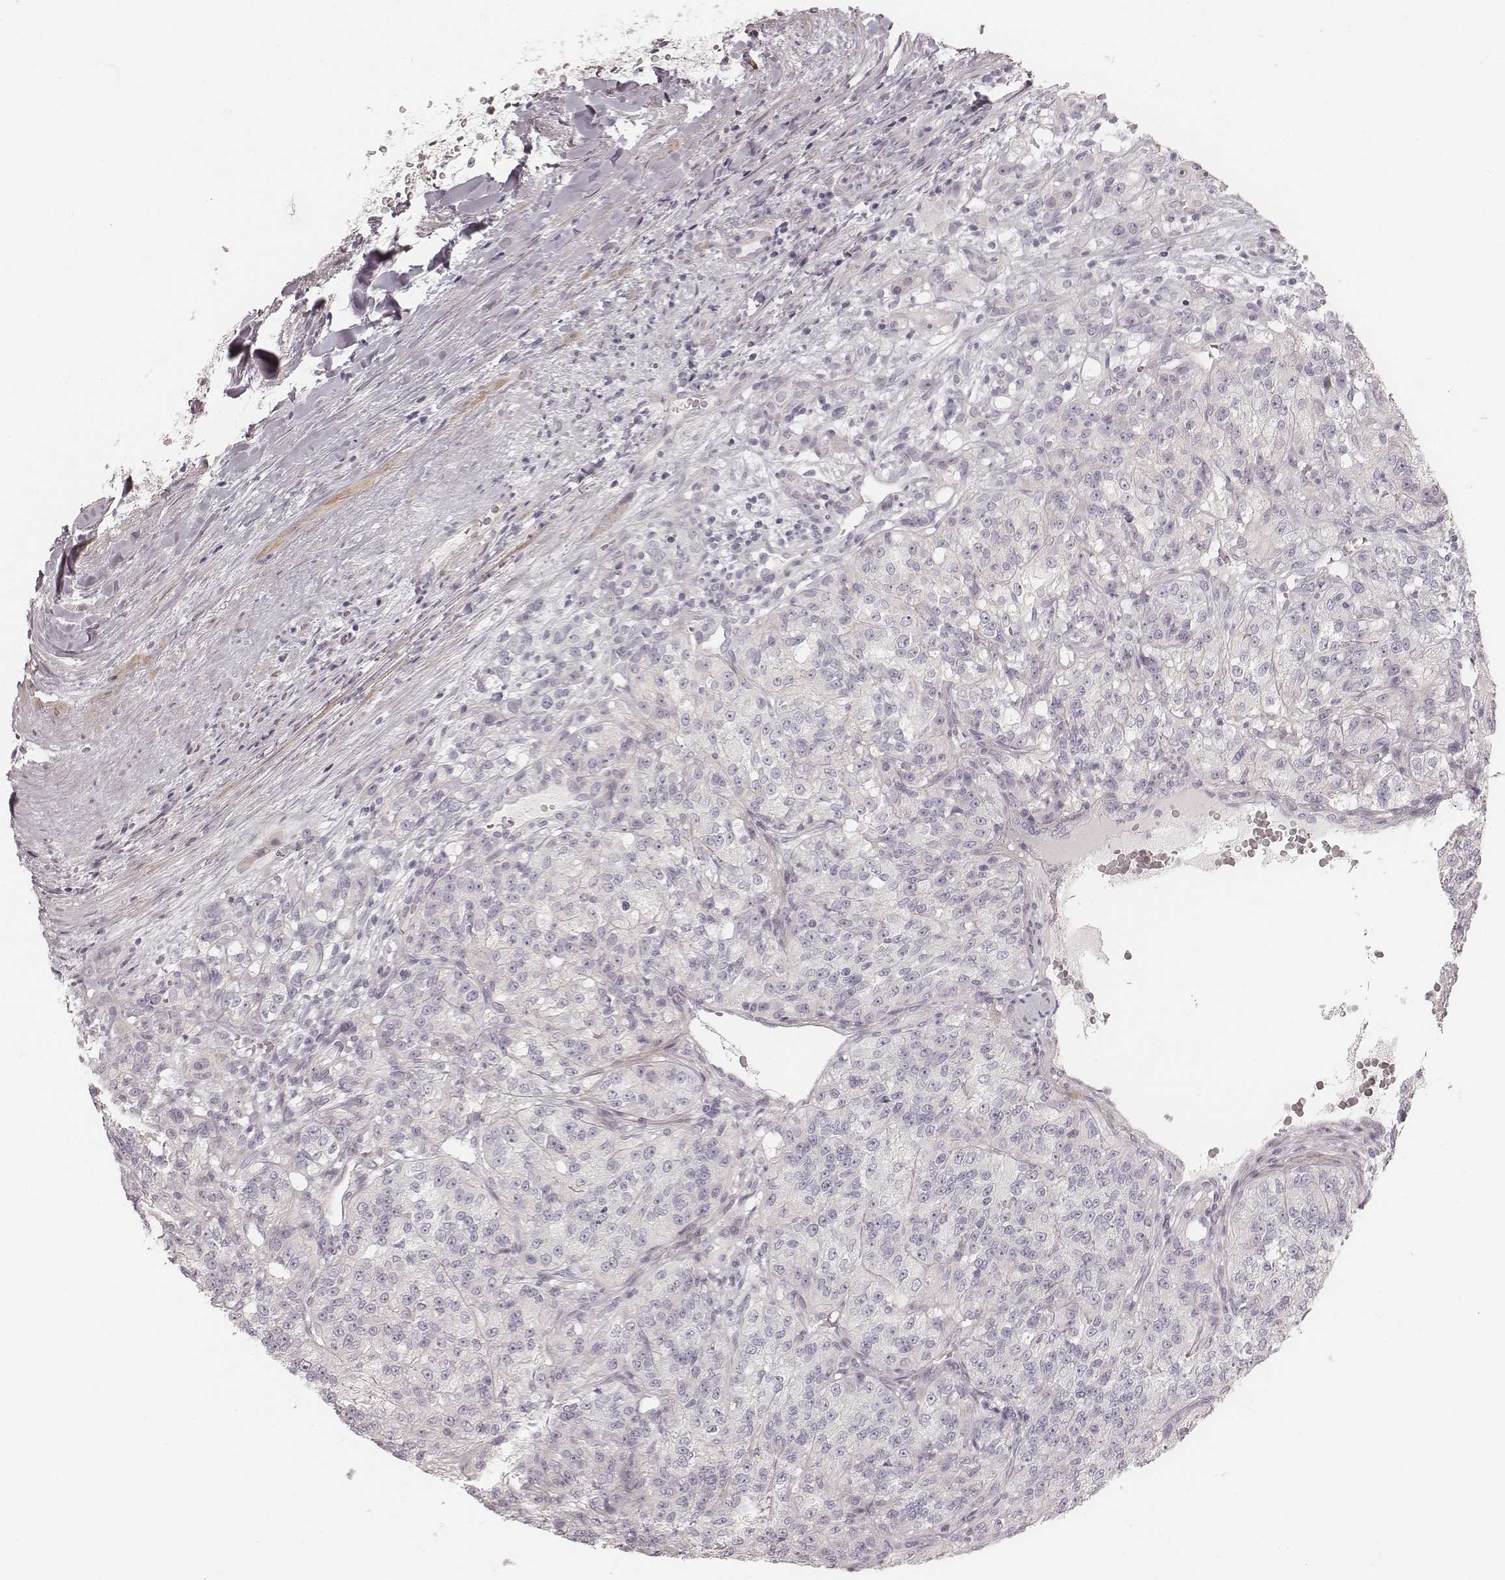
{"staining": {"intensity": "negative", "quantity": "none", "location": "none"}, "tissue": "renal cancer", "cell_type": "Tumor cells", "image_type": "cancer", "snomed": [{"axis": "morphology", "description": "Adenocarcinoma, NOS"}, {"axis": "topography", "description": "Kidney"}], "caption": "The IHC micrograph has no significant expression in tumor cells of renal cancer (adenocarcinoma) tissue.", "gene": "SPATA24", "patient": {"sex": "female", "age": 63}}